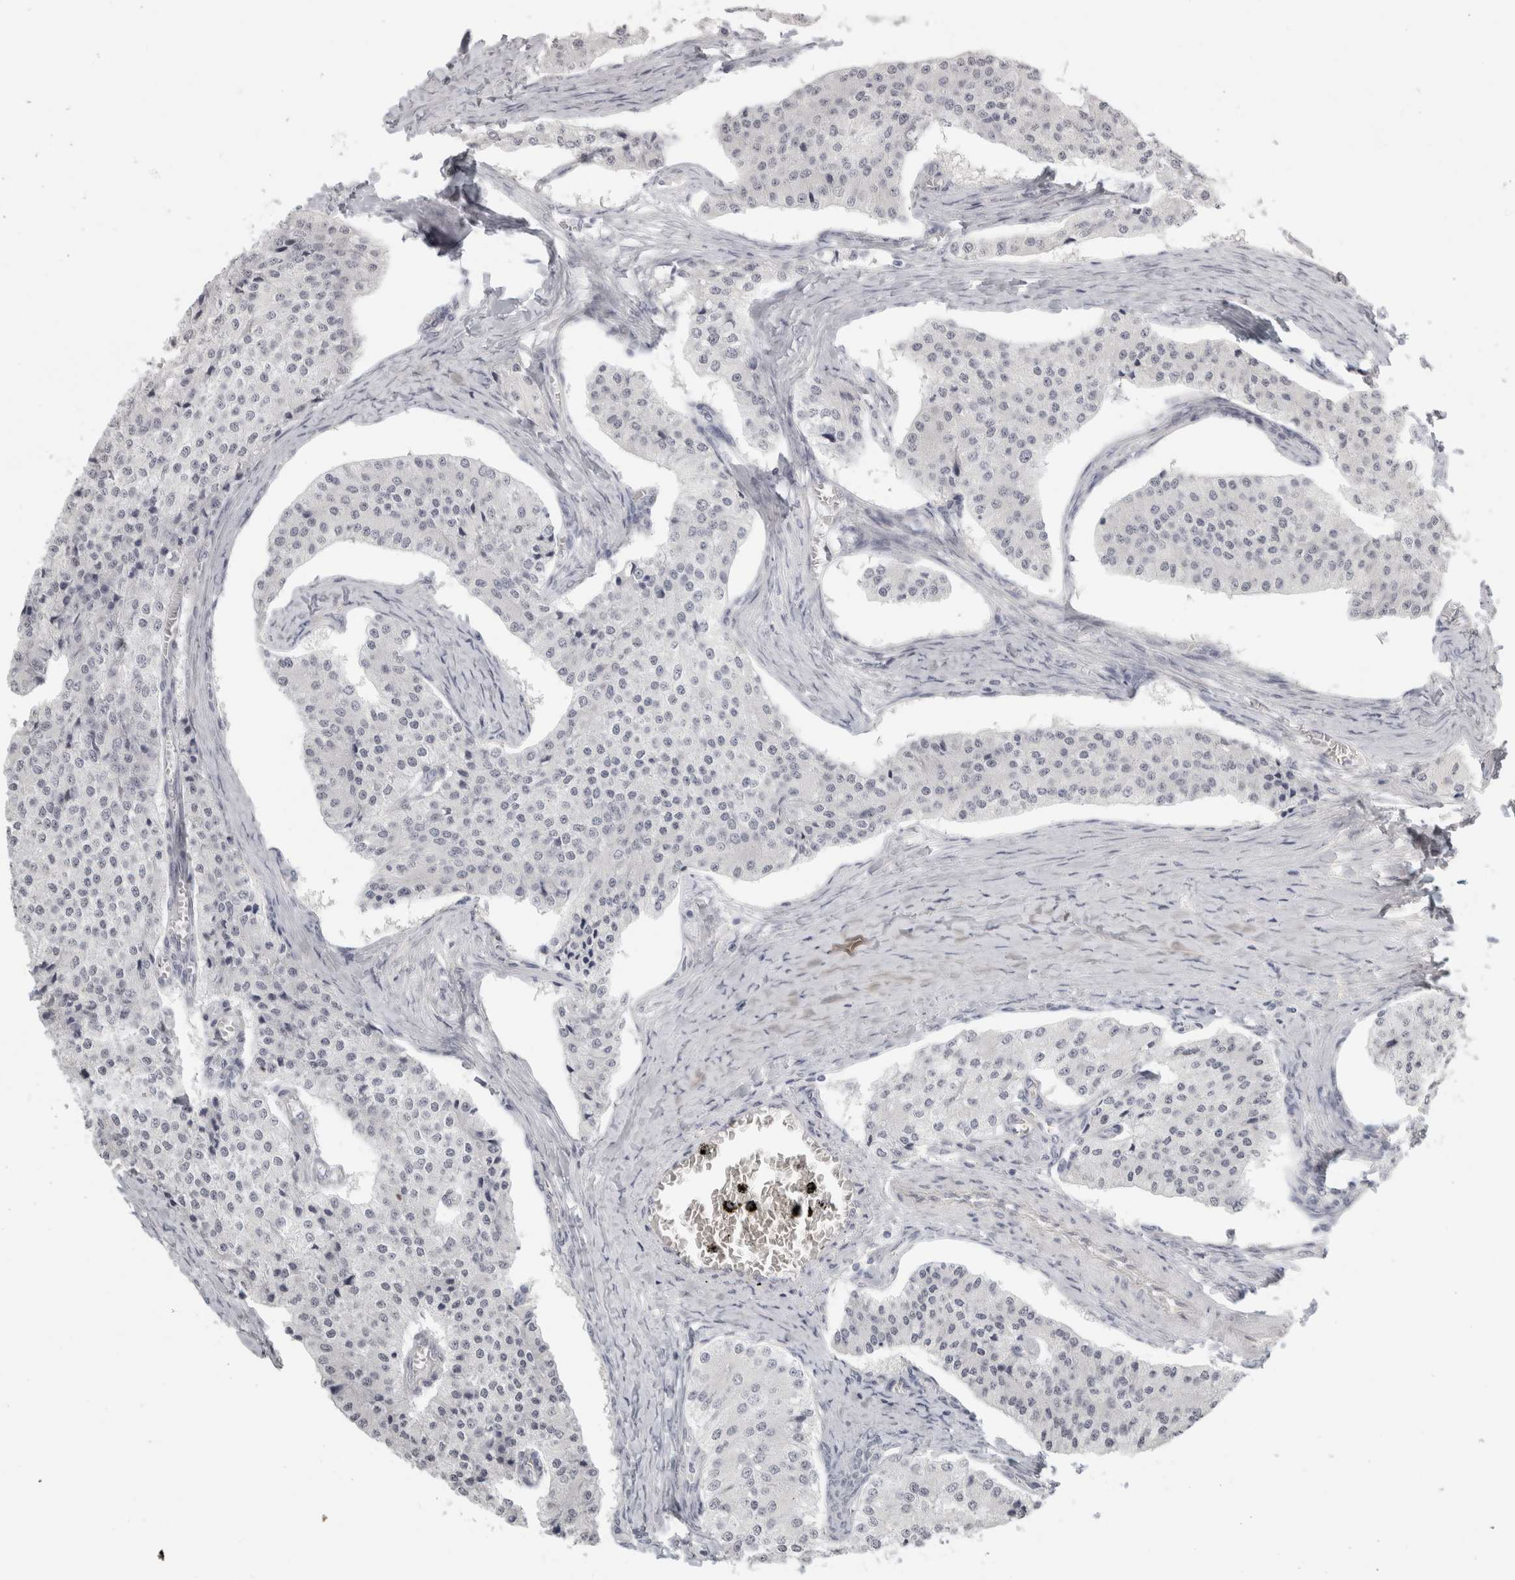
{"staining": {"intensity": "negative", "quantity": "none", "location": "none"}, "tissue": "carcinoid", "cell_type": "Tumor cells", "image_type": "cancer", "snomed": [{"axis": "morphology", "description": "Carcinoid, malignant, NOS"}, {"axis": "topography", "description": "Colon"}], "caption": "Carcinoid (malignant) was stained to show a protein in brown. There is no significant positivity in tumor cells.", "gene": "FBLIM1", "patient": {"sex": "female", "age": 52}}